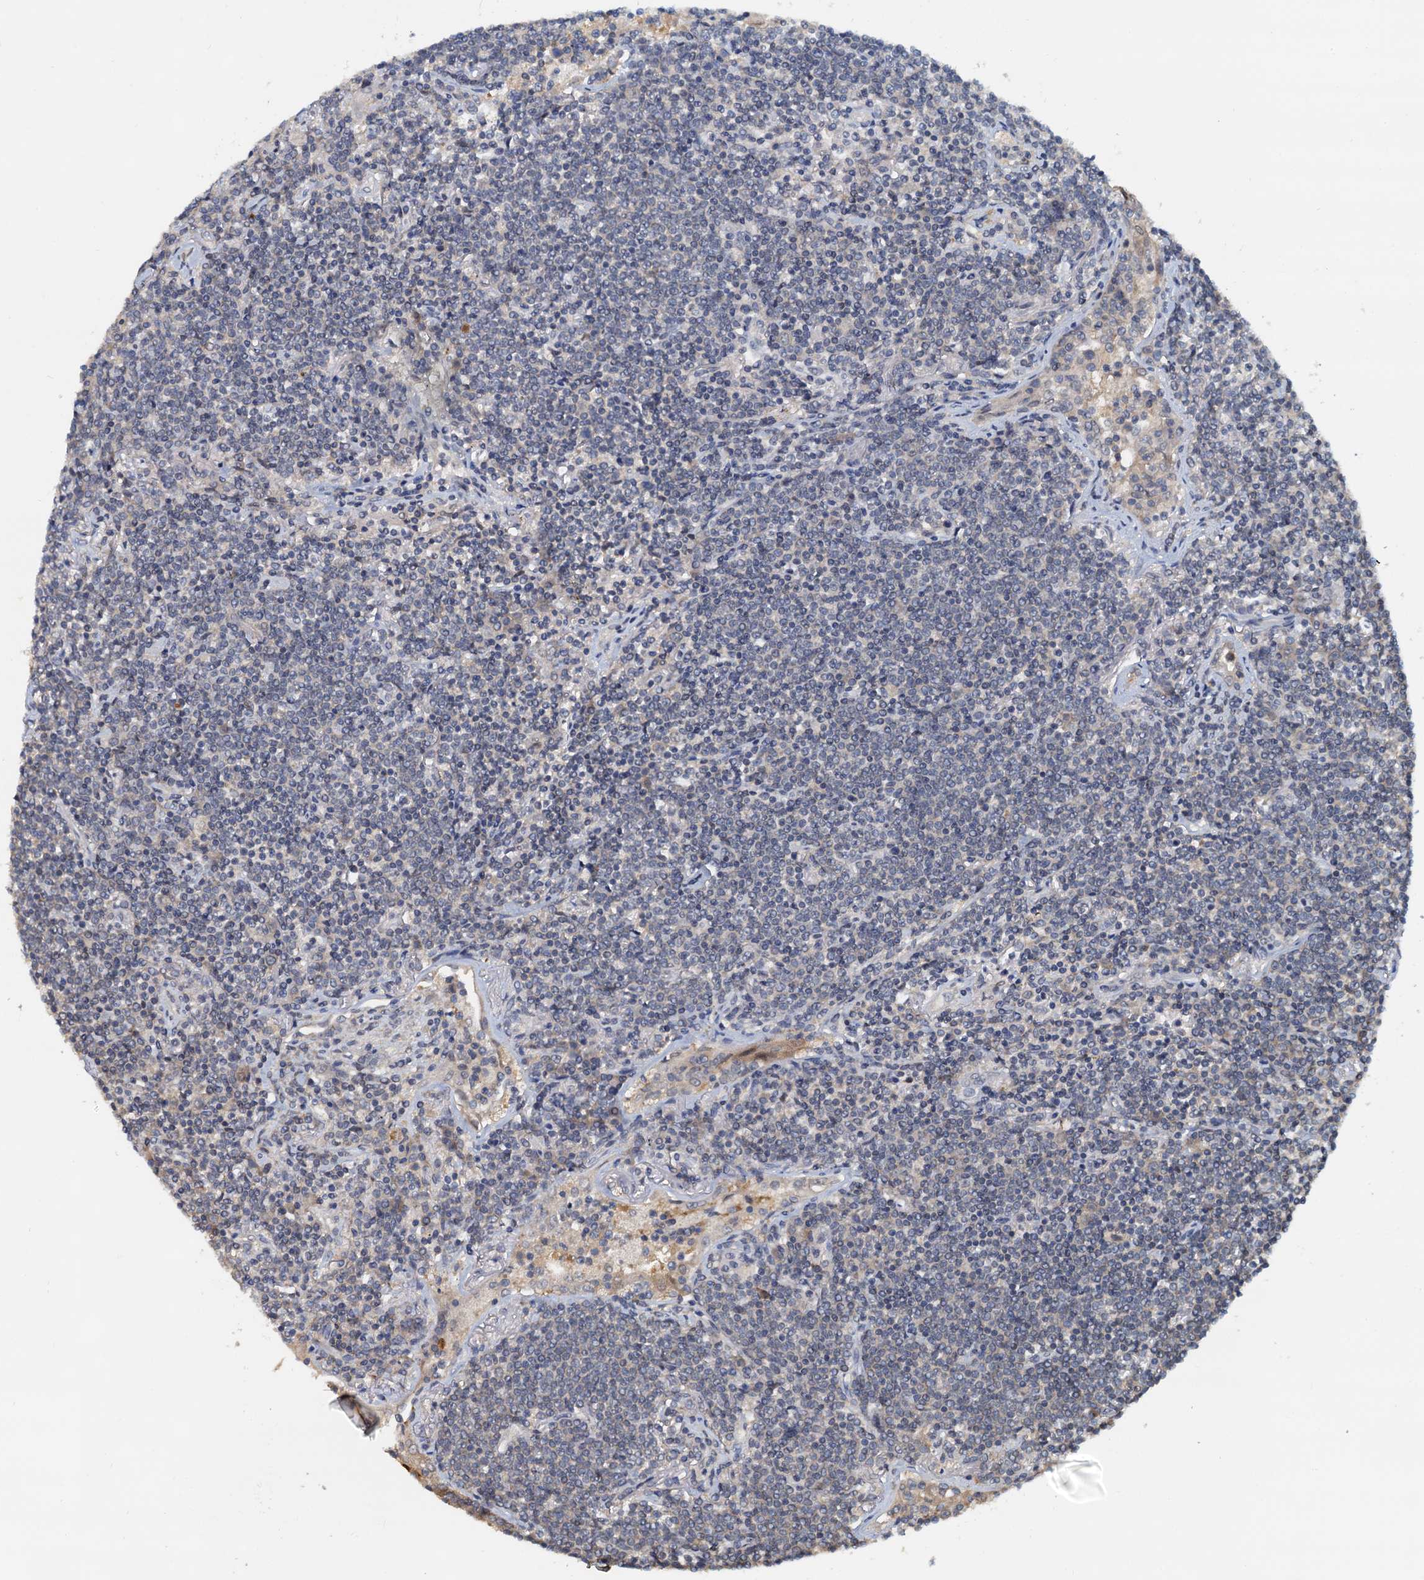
{"staining": {"intensity": "negative", "quantity": "none", "location": "none"}, "tissue": "lymphoma", "cell_type": "Tumor cells", "image_type": "cancer", "snomed": [{"axis": "morphology", "description": "Malignant lymphoma, non-Hodgkin's type, Low grade"}, {"axis": "topography", "description": "Lung"}], "caption": "Human low-grade malignant lymphoma, non-Hodgkin's type stained for a protein using immunohistochemistry exhibits no staining in tumor cells.", "gene": "PTGES3", "patient": {"sex": "female", "age": 71}}